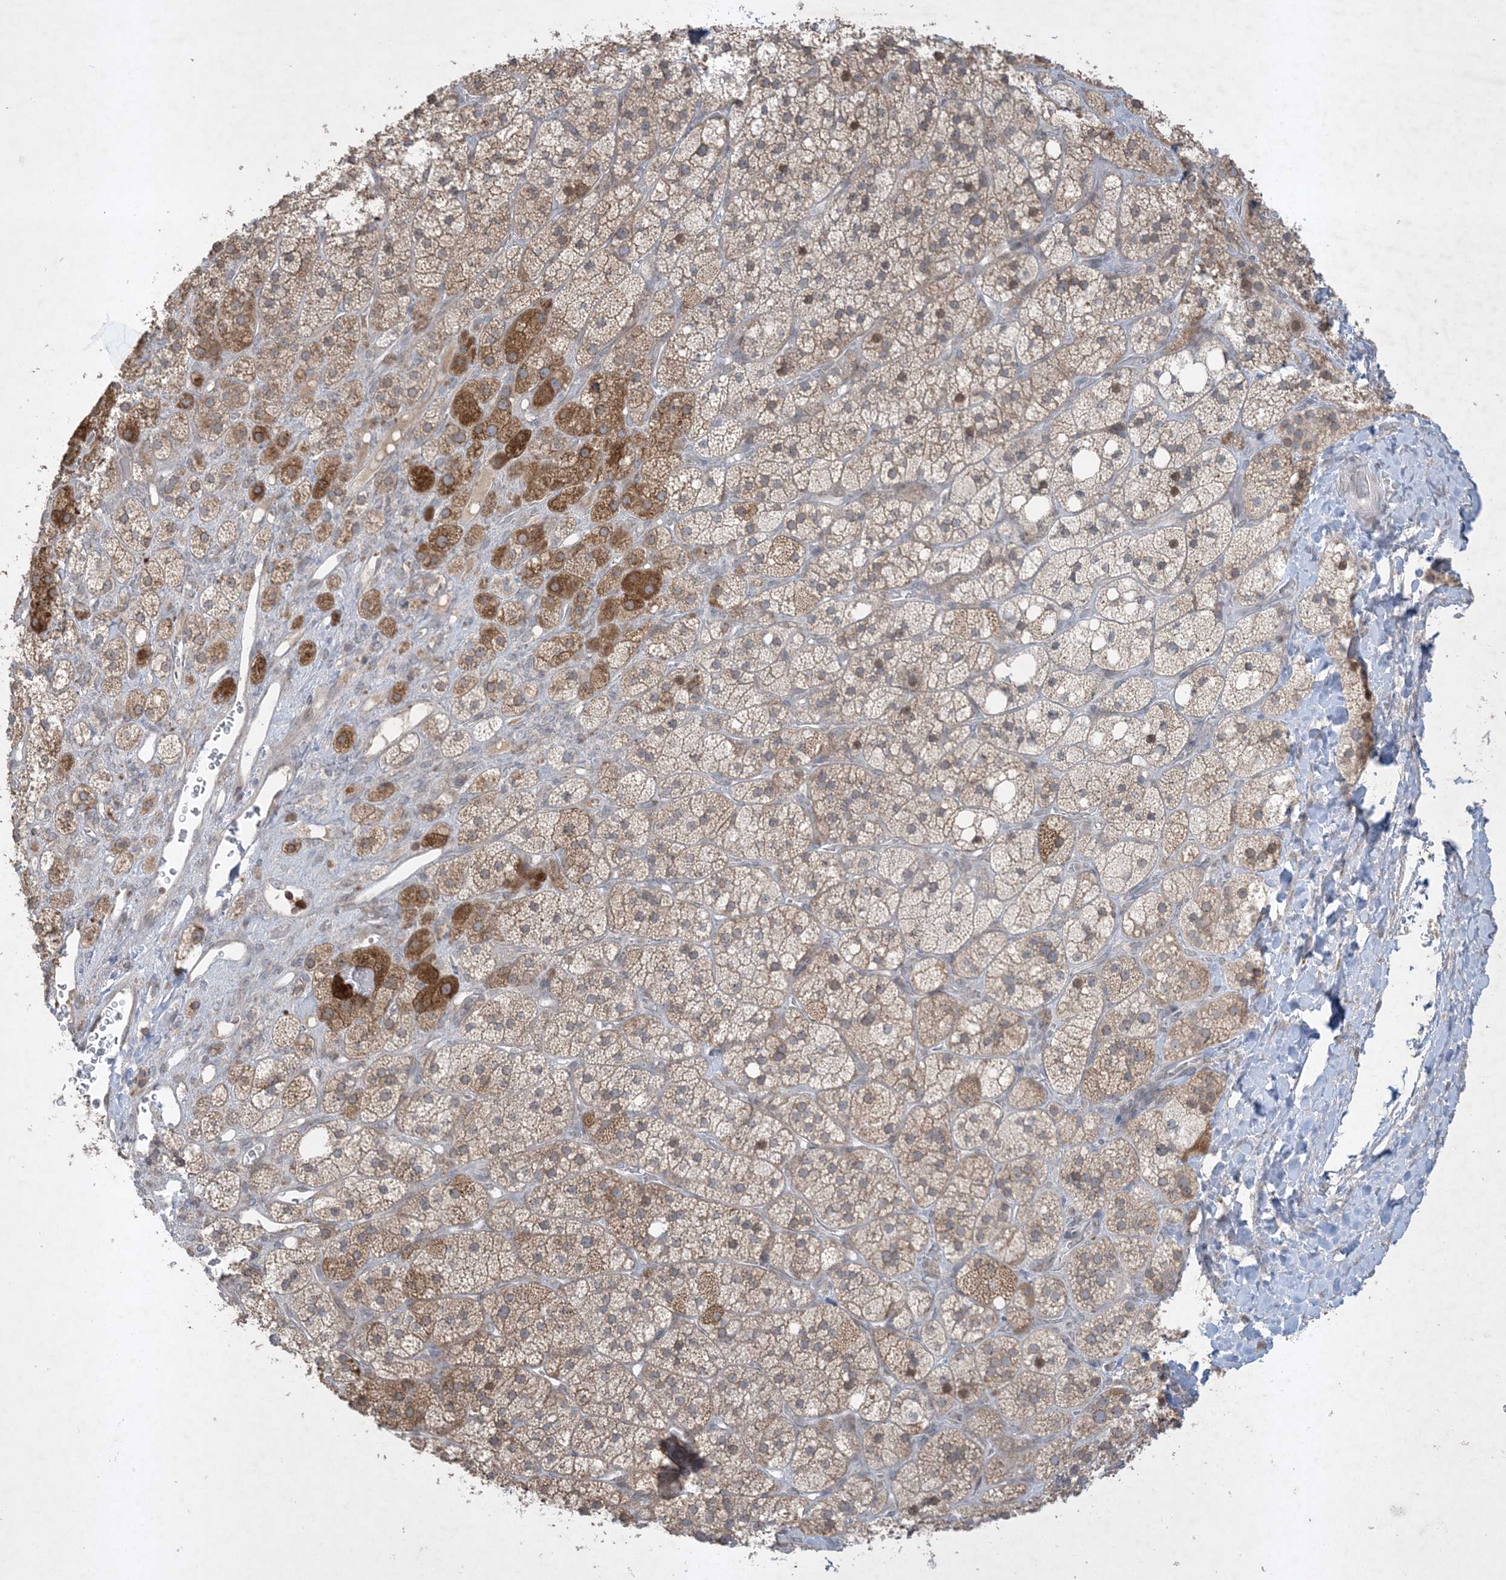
{"staining": {"intensity": "strong", "quantity": "25%-75%", "location": "cytoplasmic/membranous"}, "tissue": "adrenal gland", "cell_type": "Glandular cells", "image_type": "normal", "snomed": [{"axis": "morphology", "description": "Normal tissue, NOS"}, {"axis": "topography", "description": "Adrenal gland"}], "caption": "A brown stain shows strong cytoplasmic/membranous positivity of a protein in glandular cells of unremarkable human adrenal gland. (brown staining indicates protein expression, while blue staining denotes nuclei).", "gene": "FNDC1", "patient": {"sex": "male", "age": 61}}